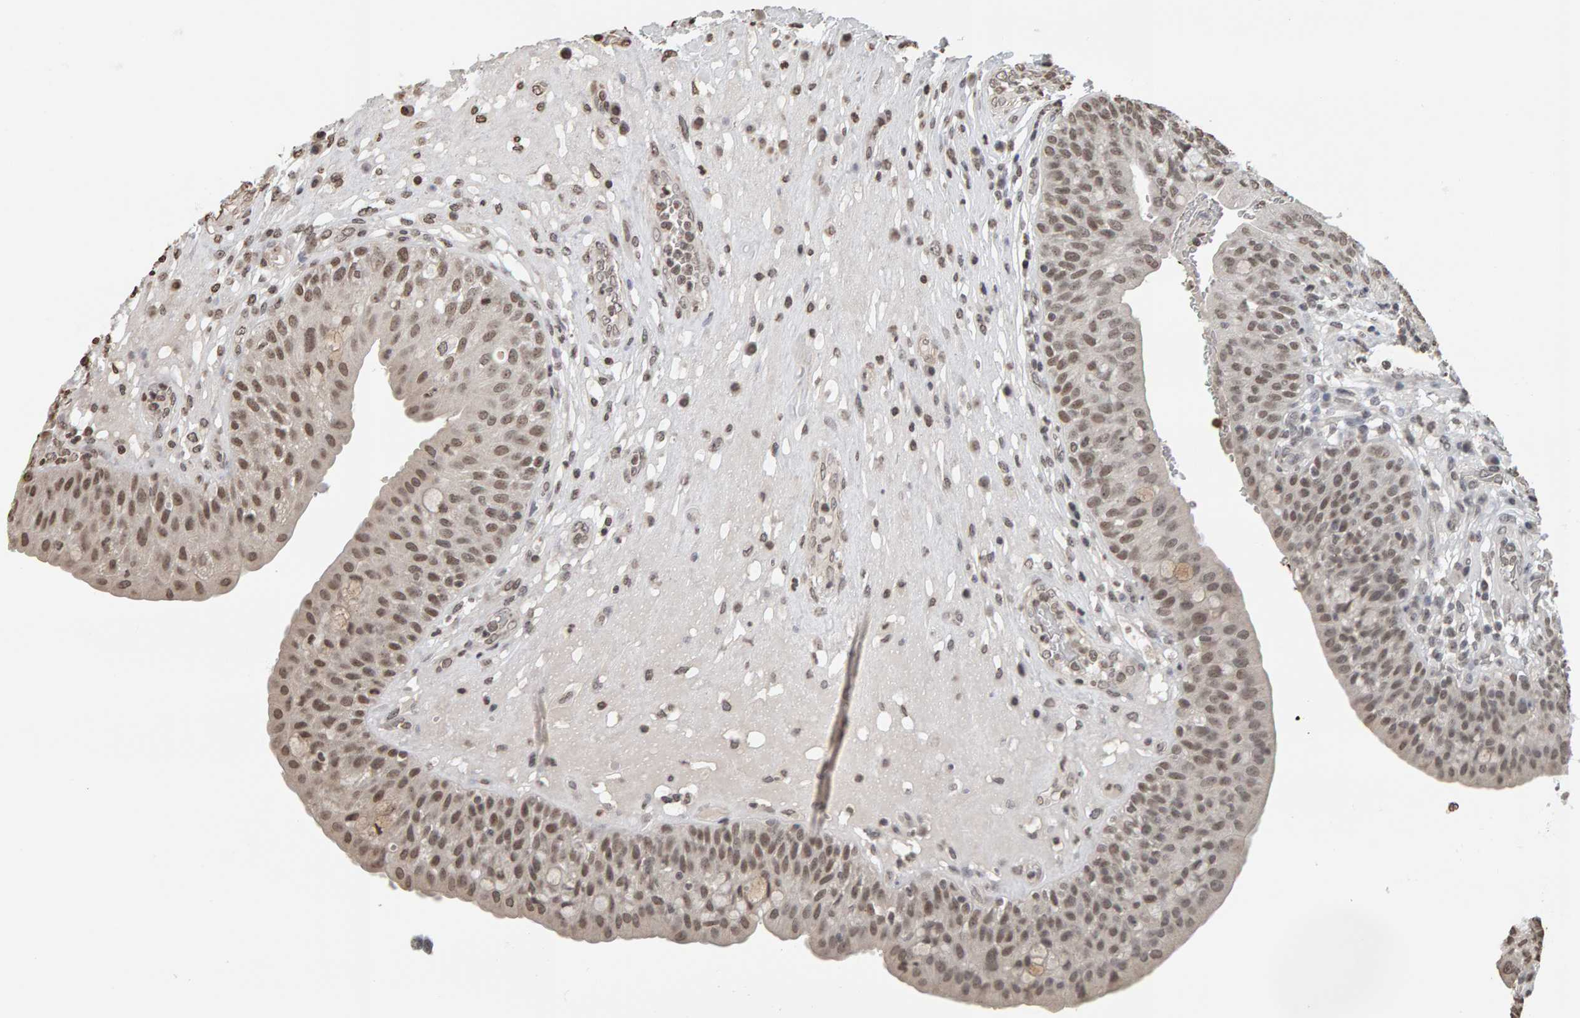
{"staining": {"intensity": "weak", "quantity": ">75%", "location": "nuclear"}, "tissue": "urinary bladder", "cell_type": "Urothelial cells", "image_type": "normal", "snomed": [{"axis": "morphology", "description": "Normal tissue, NOS"}, {"axis": "topography", "description": "Urinary bladder"}], "caption": "A high-resolution micrograph shows IHC staining of benign urinary bladder, which reveals weak nuclear positivity in approximately >75% of urothelial cells. Using DAB (3,3'-diaminobenzidine) (brown) and hematoxylin (blue) stains, captured at high magnification using brightfield microscopy.", "gene": "AFF4", "patient": {"sex": "female", "age": 62}}